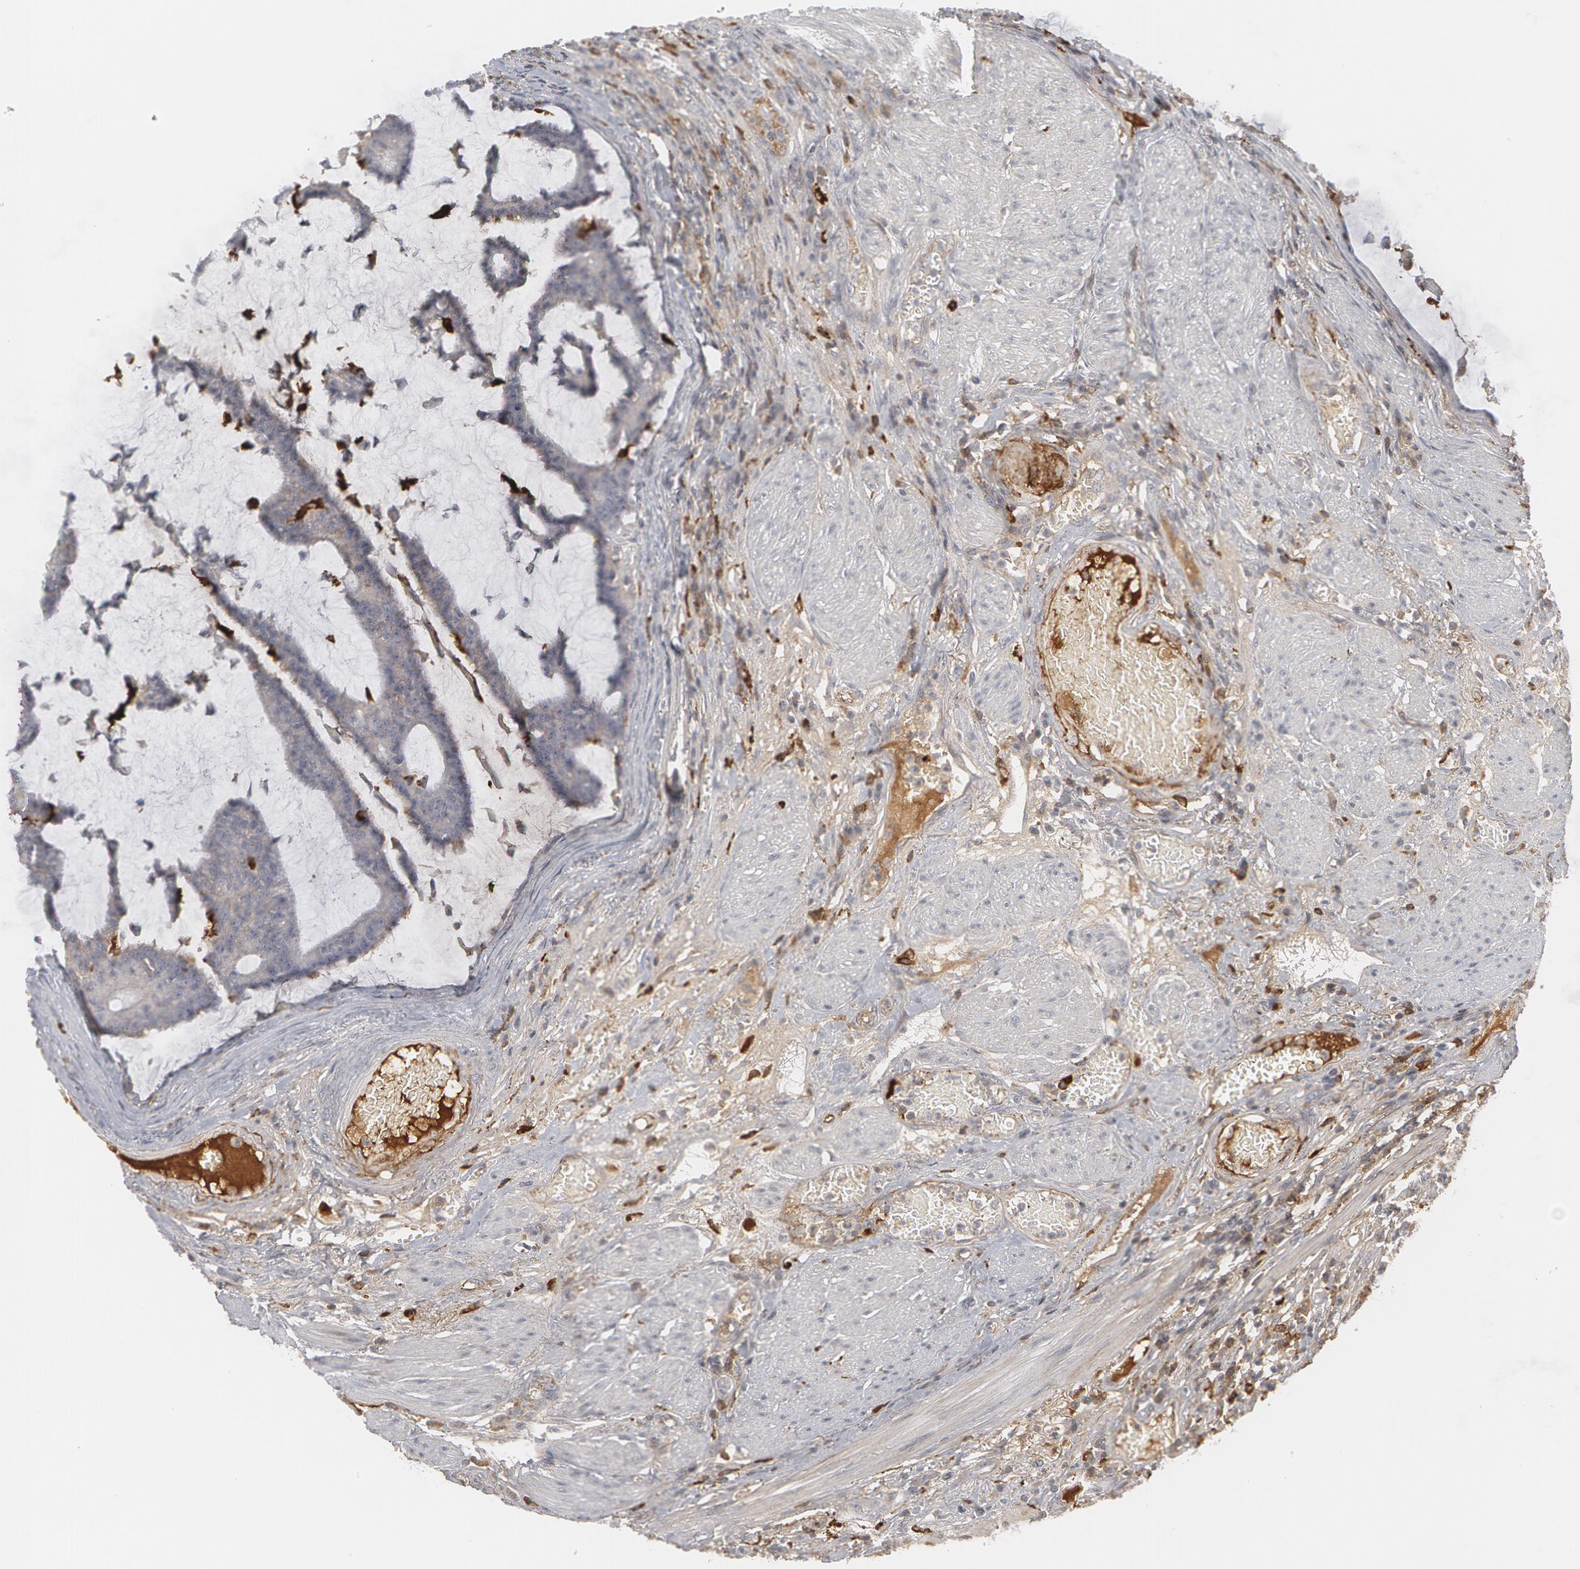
{"staining": {"intensity": "negative", "quantity": "none", "location": "none"}, "tissue": "colorectal cancer", "cell_type": "Tumor cells", "image_type": "cancer", "snomed": [{"axis": "morphology", "description": "Adenocarcinoma, NOS"}, {"axis": "topography", "description": "Colon"}], "caption": "Micrograph shows no protein staining in tumor cells of colorectal cancer tissue.", "gene": "C1QC", "patient": {"sex": "female", "age": 84}}